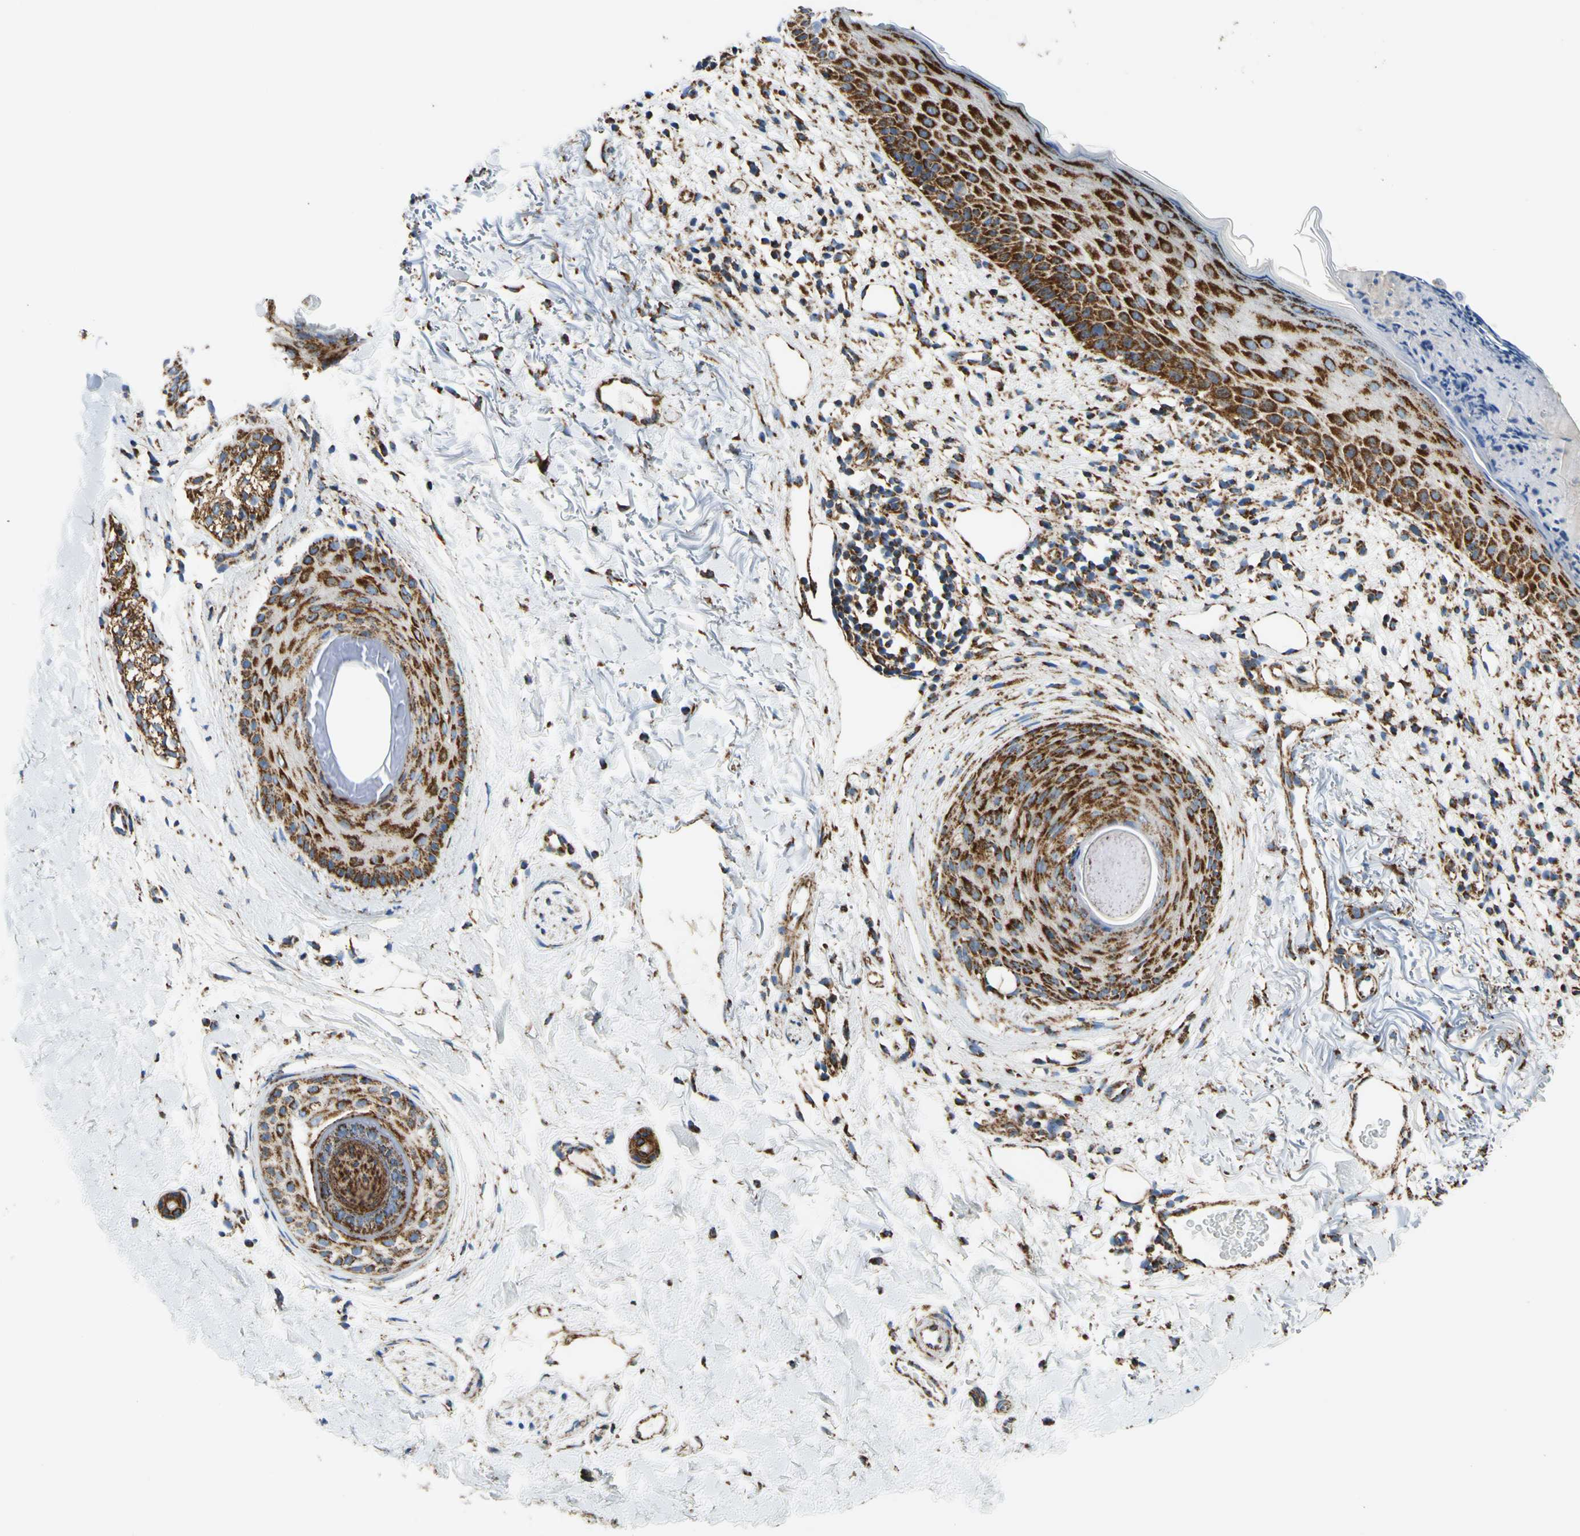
{"staining": {"intensity": "strong", "quantity": ">75%", "location": "cytoplasmic/membranous"}, "tissue": "skin cancer", "cell_type": "Tumor cells", "image_type": "cancer", "snomed": [{"axis": "morphology", "description": "Basal cell carcinoma"}, {"axis": "topography", "description": "Skin"}], "caption": "This is a histology image of immunohistochemistry (IHC) staining of skin cancer (basal cell carcinoma), which shows strong positivity in the cytoplasmic/membranous of tumor cells.", "gene": "MAVS", "patient": {"sex": "female", "age": 70}}